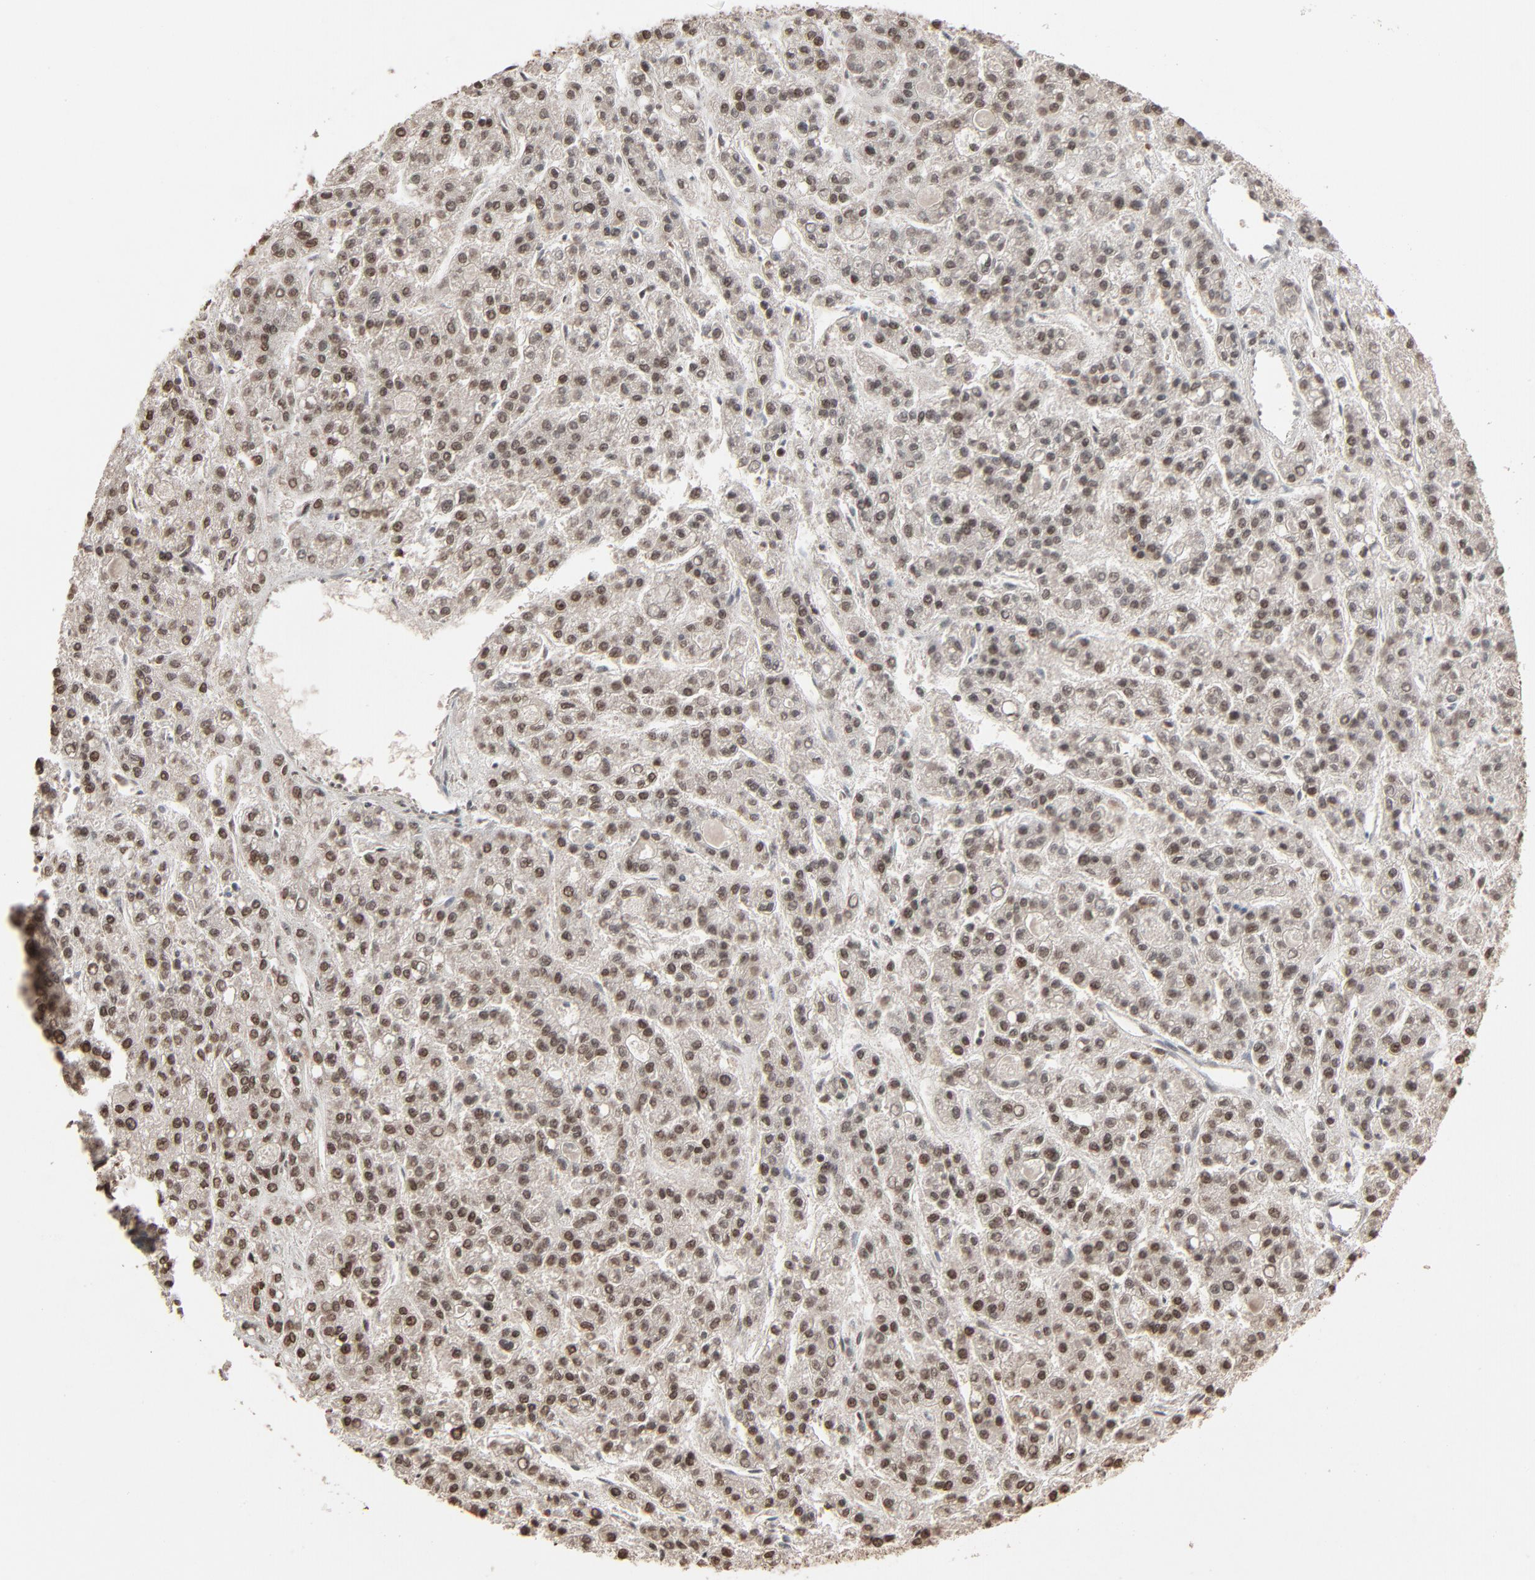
{"staining": {"intensity": "moderate", "quantity": ">75%", "location": "nuclear"}, "tissue": "liver cancer", "cell_type": "Tumor cells", "image_type": "cancer", "snomed": [{"axis": "morphology", "description": "Carcinoma, Hepatocellular, NOS"}, {"axis": "topography", "description": "Liver"}], "caption": "A brown stain labels moderate nuclear positivity of a protein in human liver cancer tumor cells.", "gene": "RPS6KA3", "patient": {"sex": "male", "age": 70}}